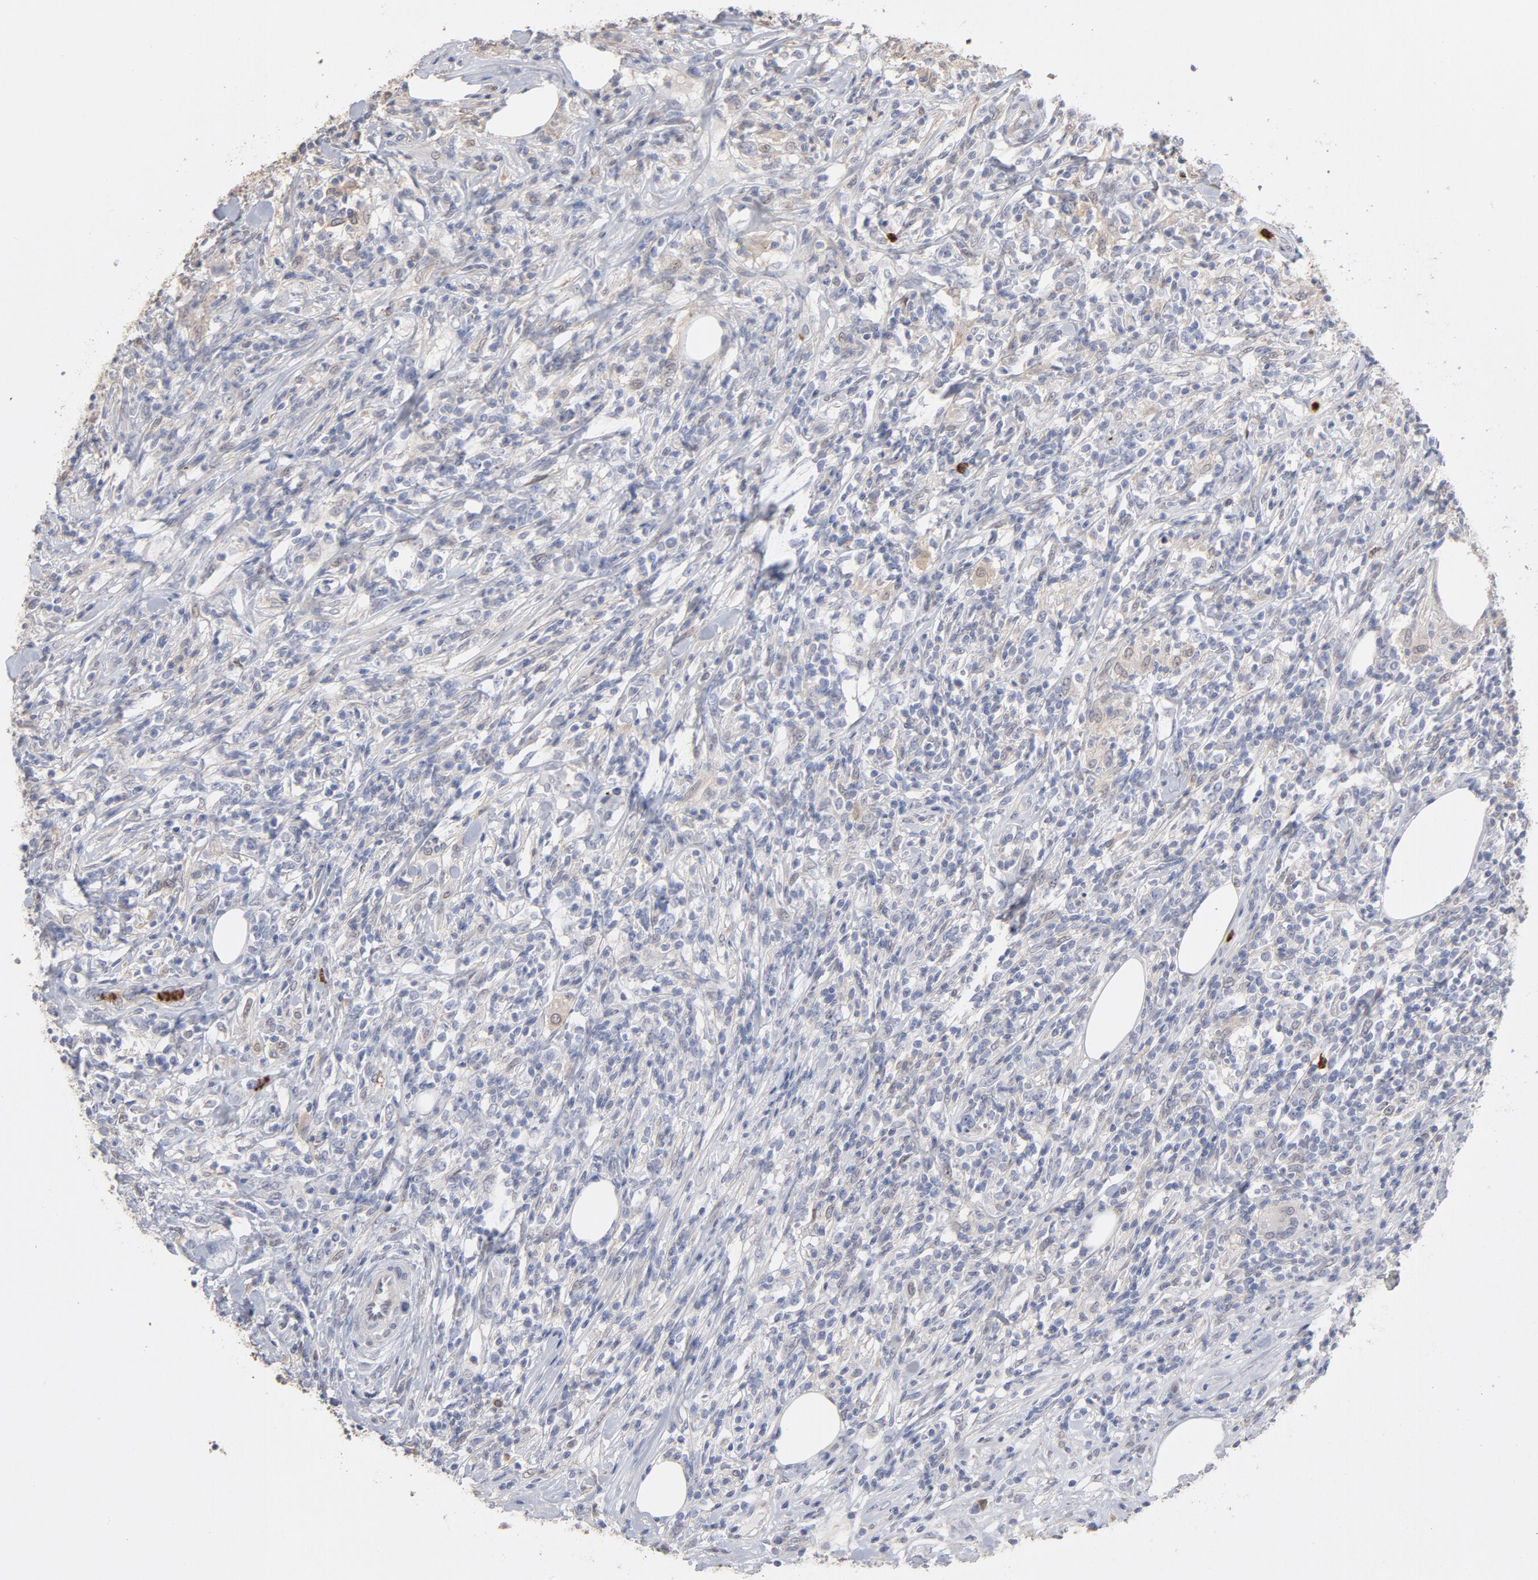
{"staining": {"intensity": "weak", "quantity": "<25%", "location": "cytoplasmic/membranous,nuclear"}, "tissue": "lymphoma", "cell_type": "Tumor cells", "image_type": "cancer", "snomed": [{"axis": "morphology", "description": "Malignant lymphoma, non-Hodgkin's type, High grade"}, {"axis": "topography", "description": "Lymph node"}], "caption": "Immunohistochemical staining of lymphoma exhibits no significant positivity in tumor cells.", "gene": "PNMA1", "patient": {"sex": "female", "age": 84}}